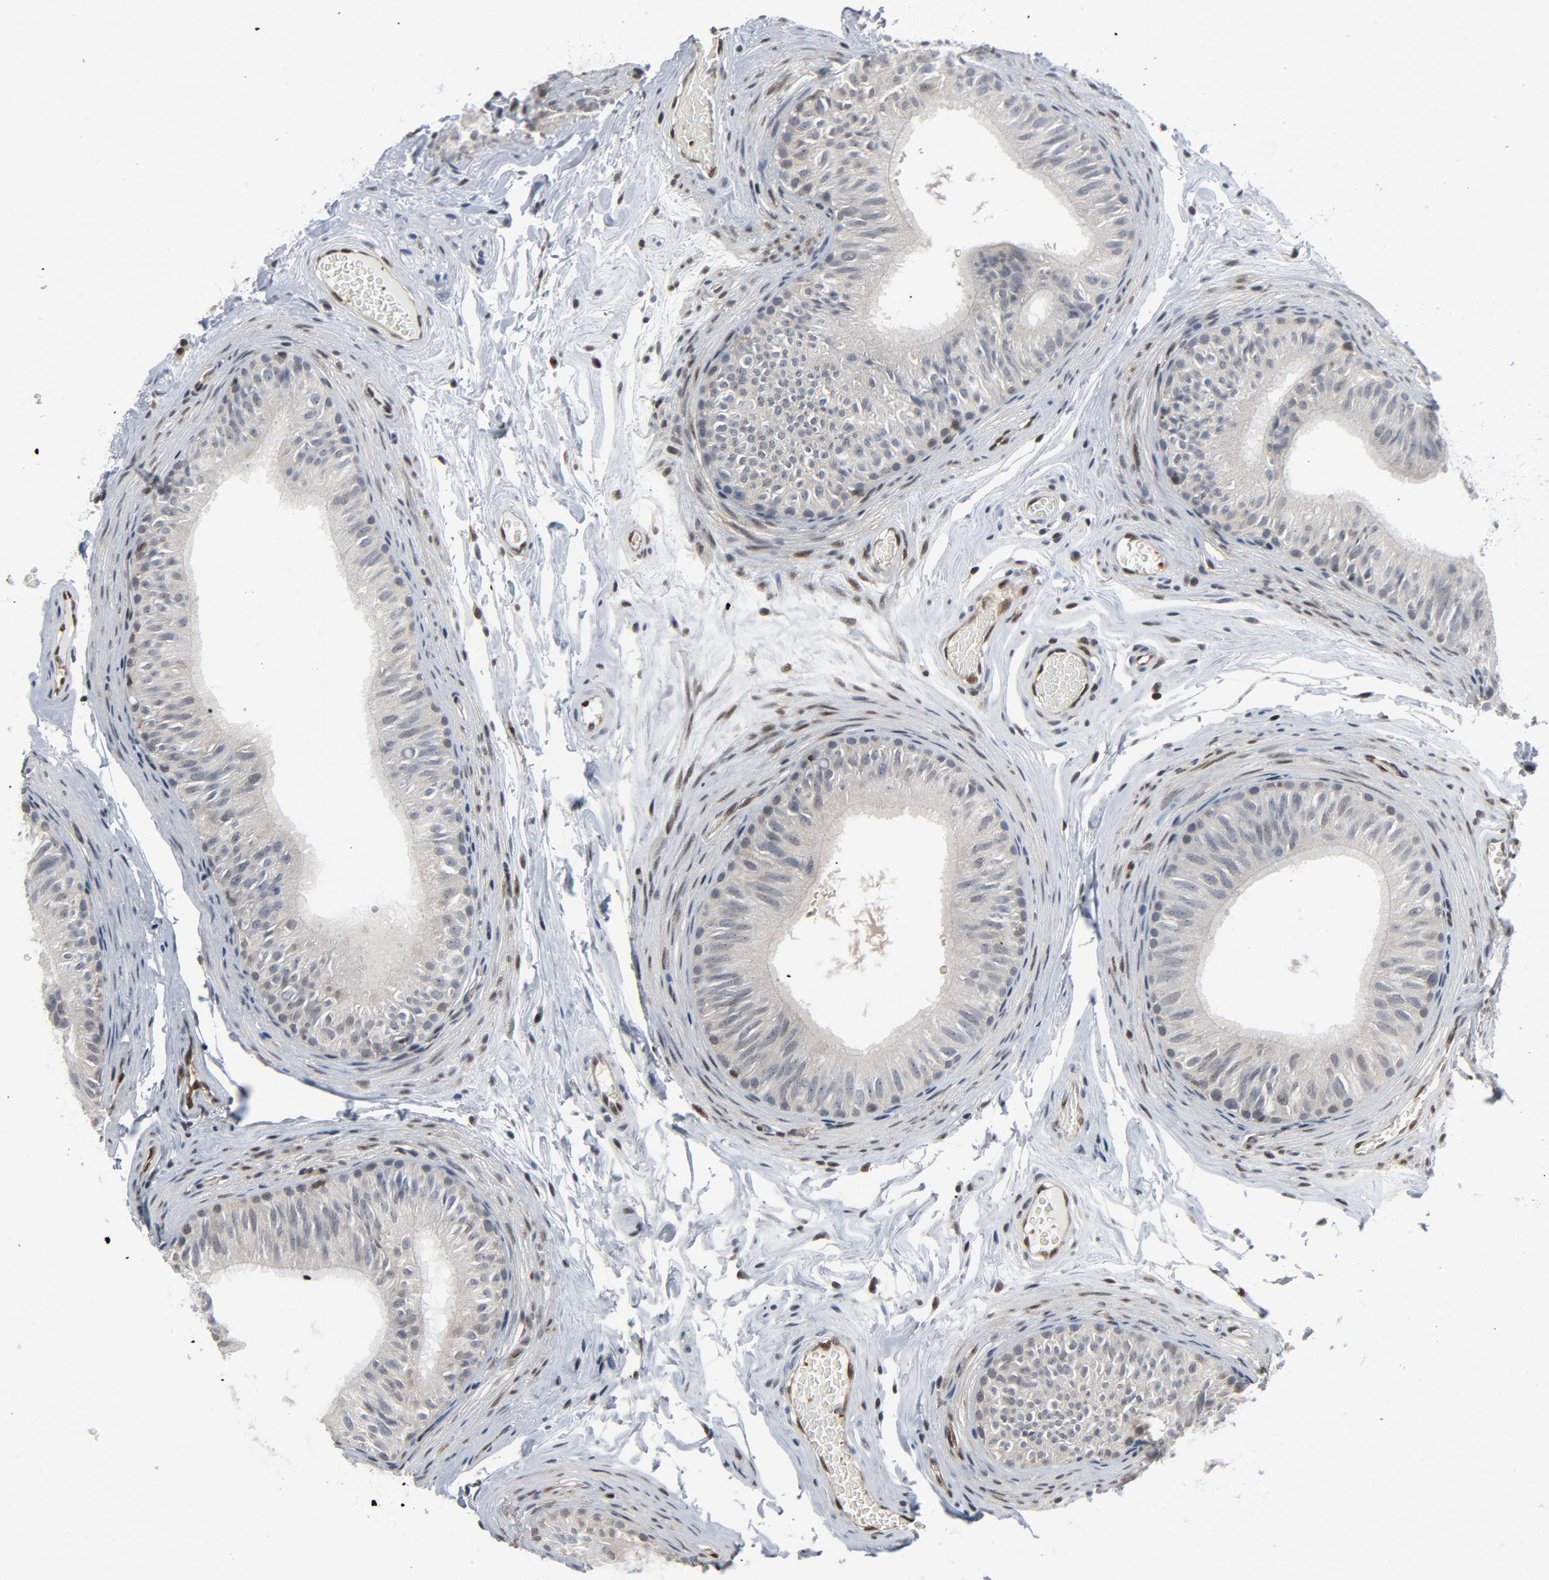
{"staining": {"intensity": "weak", "quantity": "<25%", "location": "cytoplasmic/membranous"}, "tissue": "epididymis", "cell_type": "Glandular cells", "image_type": "normal", "snomed": [{"axis": "morphology", "description": "Normal tissue, NOS"}, {"axis": "topography", "description": "Testis"}, {"axis": "topography", "description": "Epididymis"}], "caption": "Immunohistochemistry photomicrograph of benign epididymis: human epididymis stained with DAB reveals no significant protein staining in glandular cells. The staining was performed using DAB to visualize the protein expression in brown, while the nuclei were stained in blue with hematoxylin (Magnification: 20x).", "gene": "STAT5A", "patient": {"sex": "male", "age": 36}}